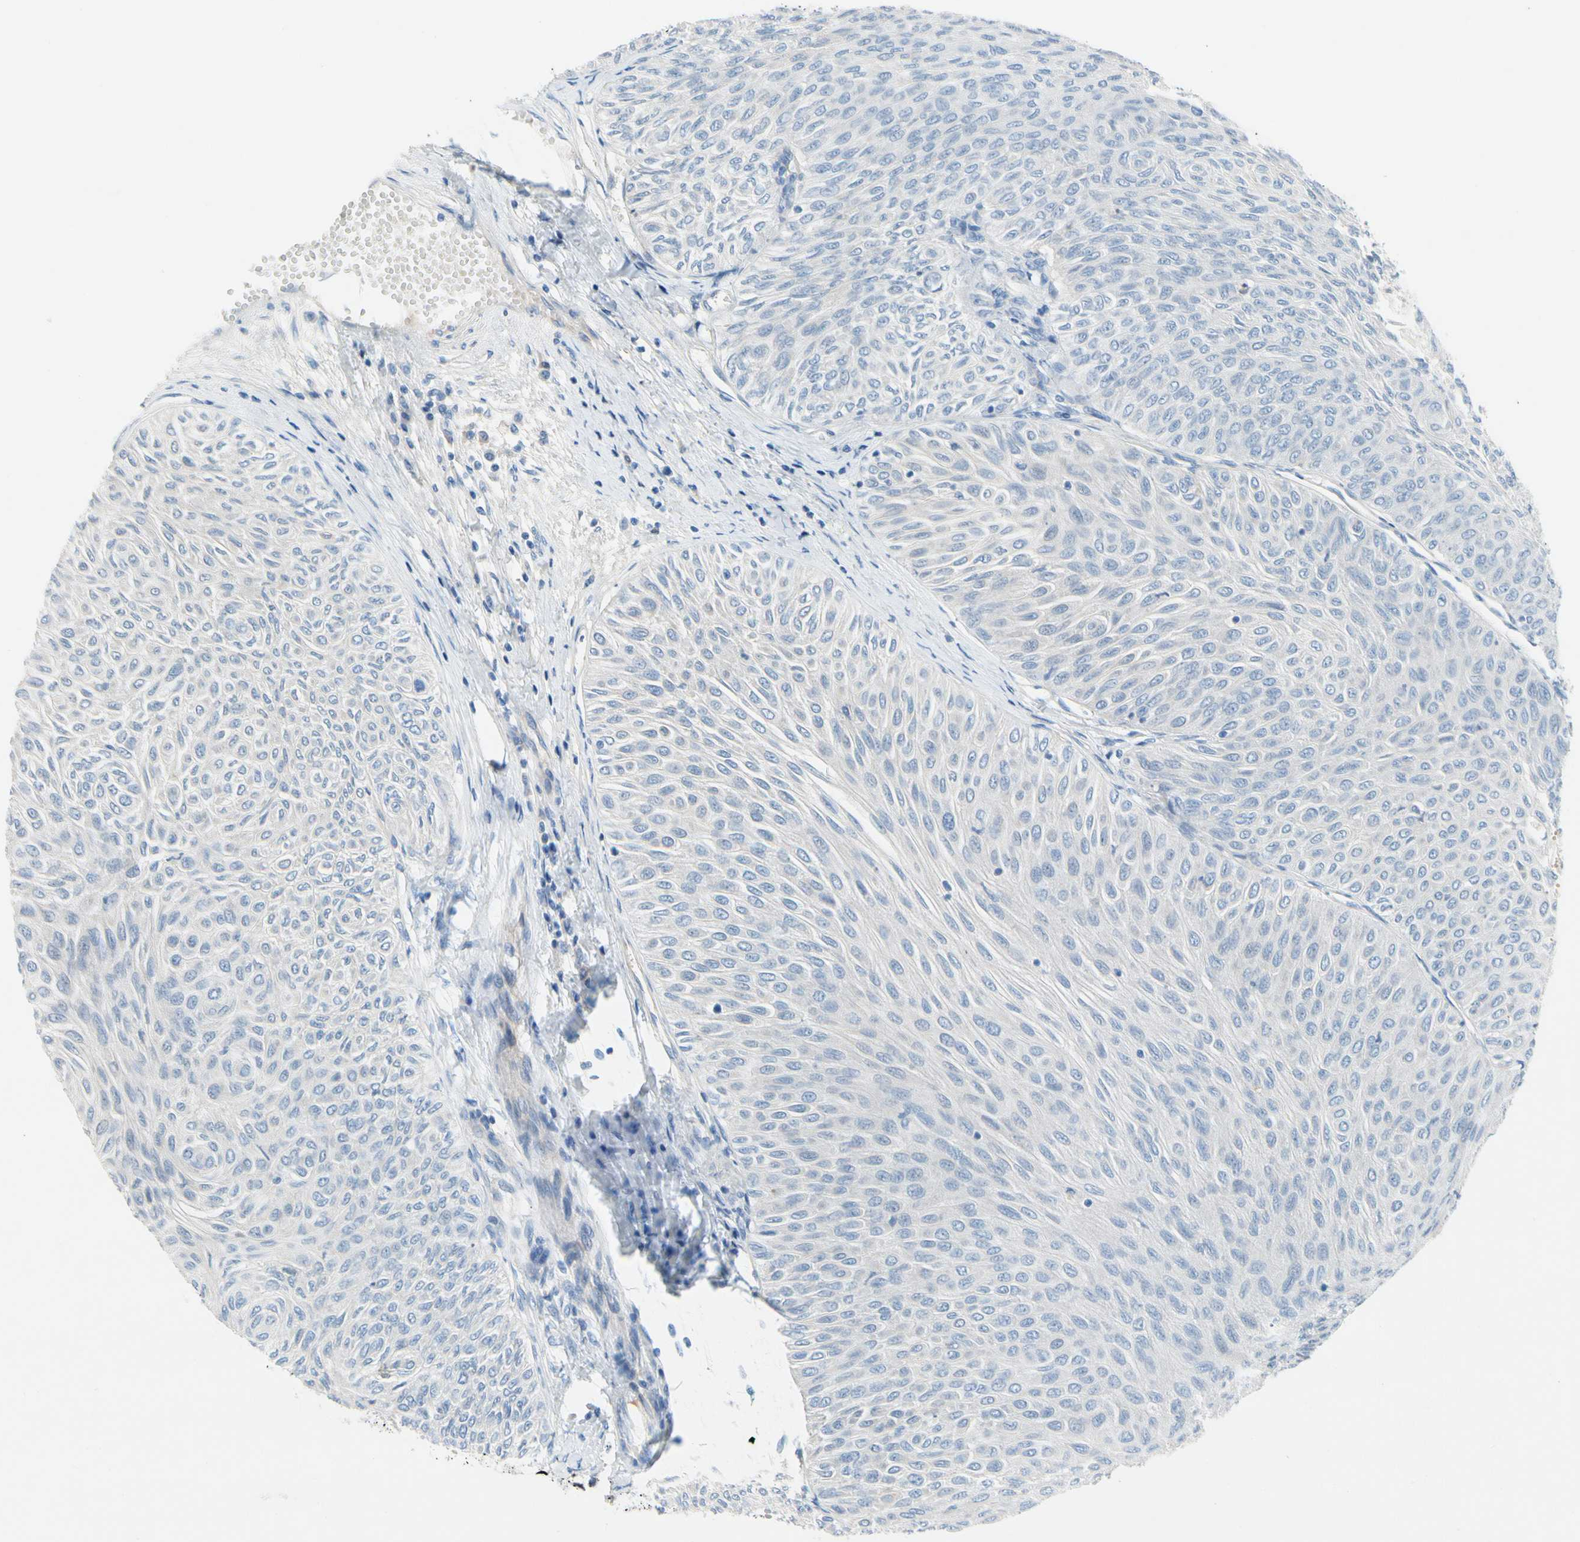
{"staining": {"intensity": "negative", "quantity": "none", "location": "none"}, "tissue": "urothelial cancer", "cell_type": "Tumor cells", "image_type": "cancer", "snomed": [{"axis": "morphology", "description": "Urothelial carcinoma, Low grade"}, {"axis": "topography", "description": "Urinary bladder"}], "caption": "Tumor cells show no significant positivity in urothelial cancer.", "gene": "CNDP1", "patient": {"sex": "male", "age": 78}}